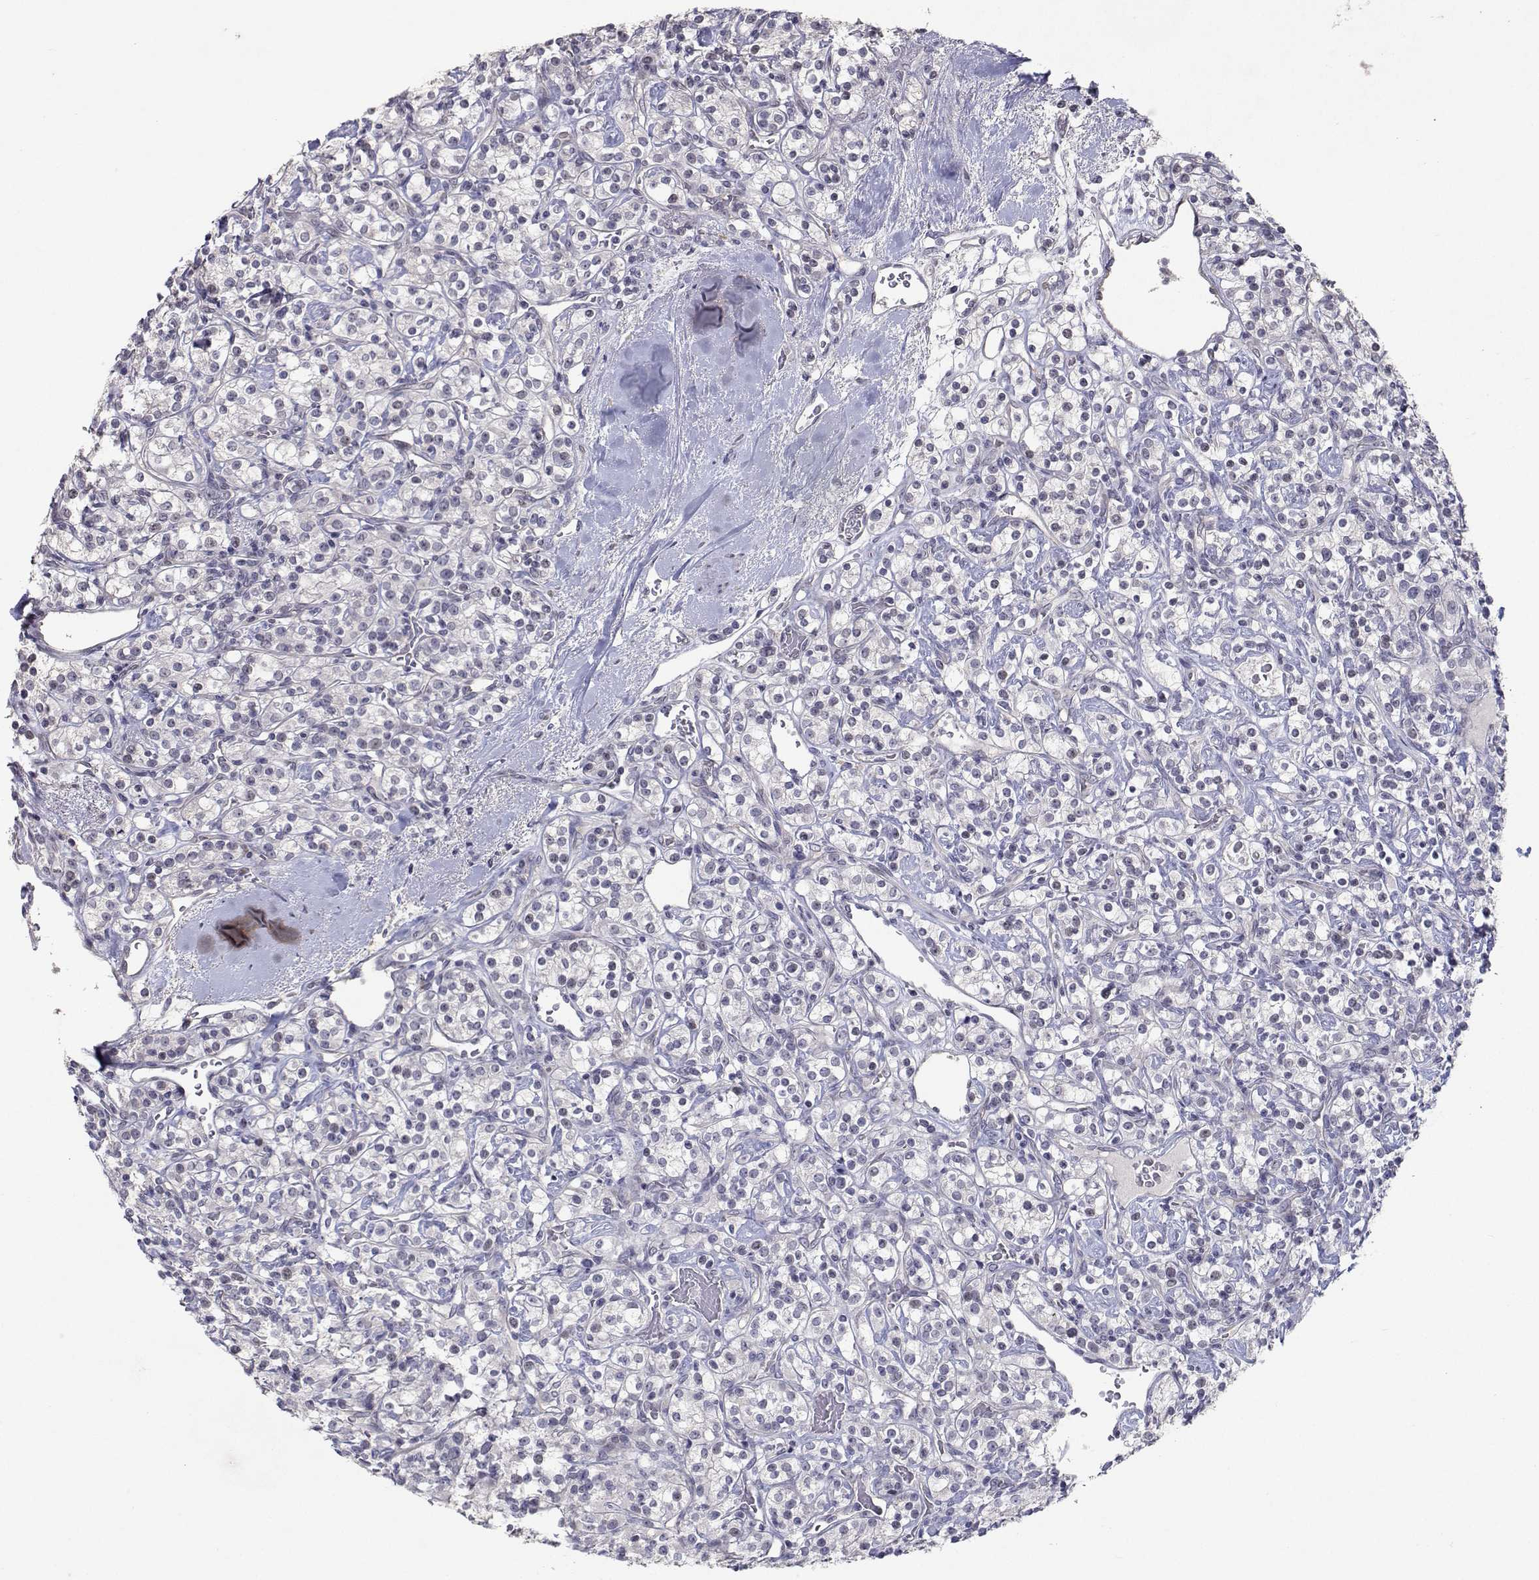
{"staining": {"intensity": "negative", "quantity": "none", "location": "none"}, "tissue": "renal cancer", "cell_type": "Tumor cells", "image_type": "cancer", "snomed": [{"axis": "morphology", "description": "Adenocarcinoma, NOS"}, {"axis": "topography", "description": "Kidney"}], "caption": "The photomicrograph demonstrates no staining of tumor cells in adenocarcinoma (renal).", "gene": "RBPJL", "patient": {"sex": "male", "age": 77}}